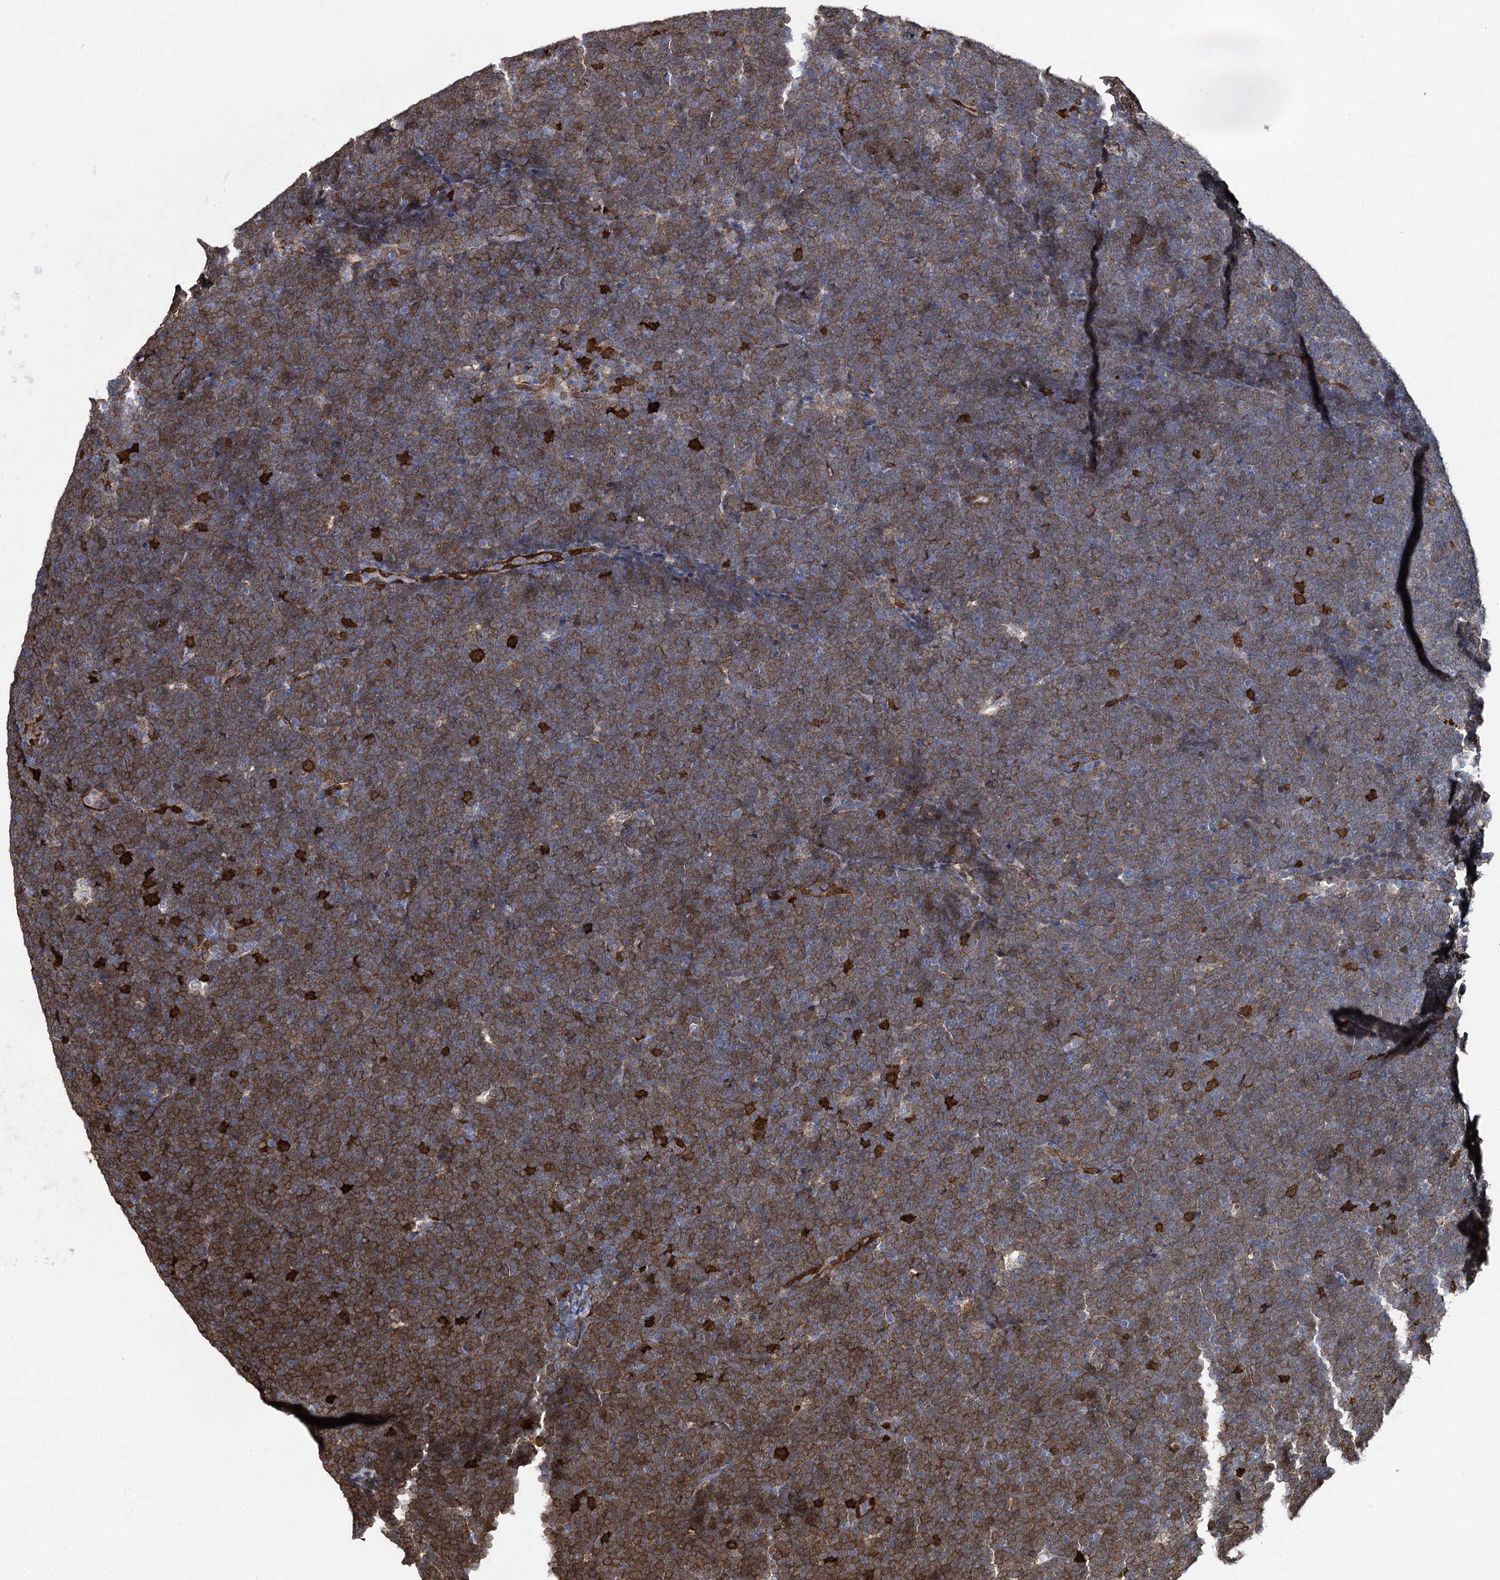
{"staining": {"intensity": "moderate", "quantity": ">75%", "location": "cytoplasmic/membranous"}, "tissue": "lymphoma", "cell_type": "Tumor cells", "image_type": "cancer", "snomed": [{"axis": "morphology", "description": "Malignant lymphoma, non-Hodgkin's type, High grade"}, {"axis": "topography", "description": "Lymph node"}], "caption": "Malignant lymphoma, non-Hodgkin's type (high-grade) was stained to show a protein in brown. There is medium levels of moderate cytoplasmic/membranous positivity in approximately >75% of tumor cells.", "gene": "FABP5", "patient": {"sex": "male", "age": 13}}